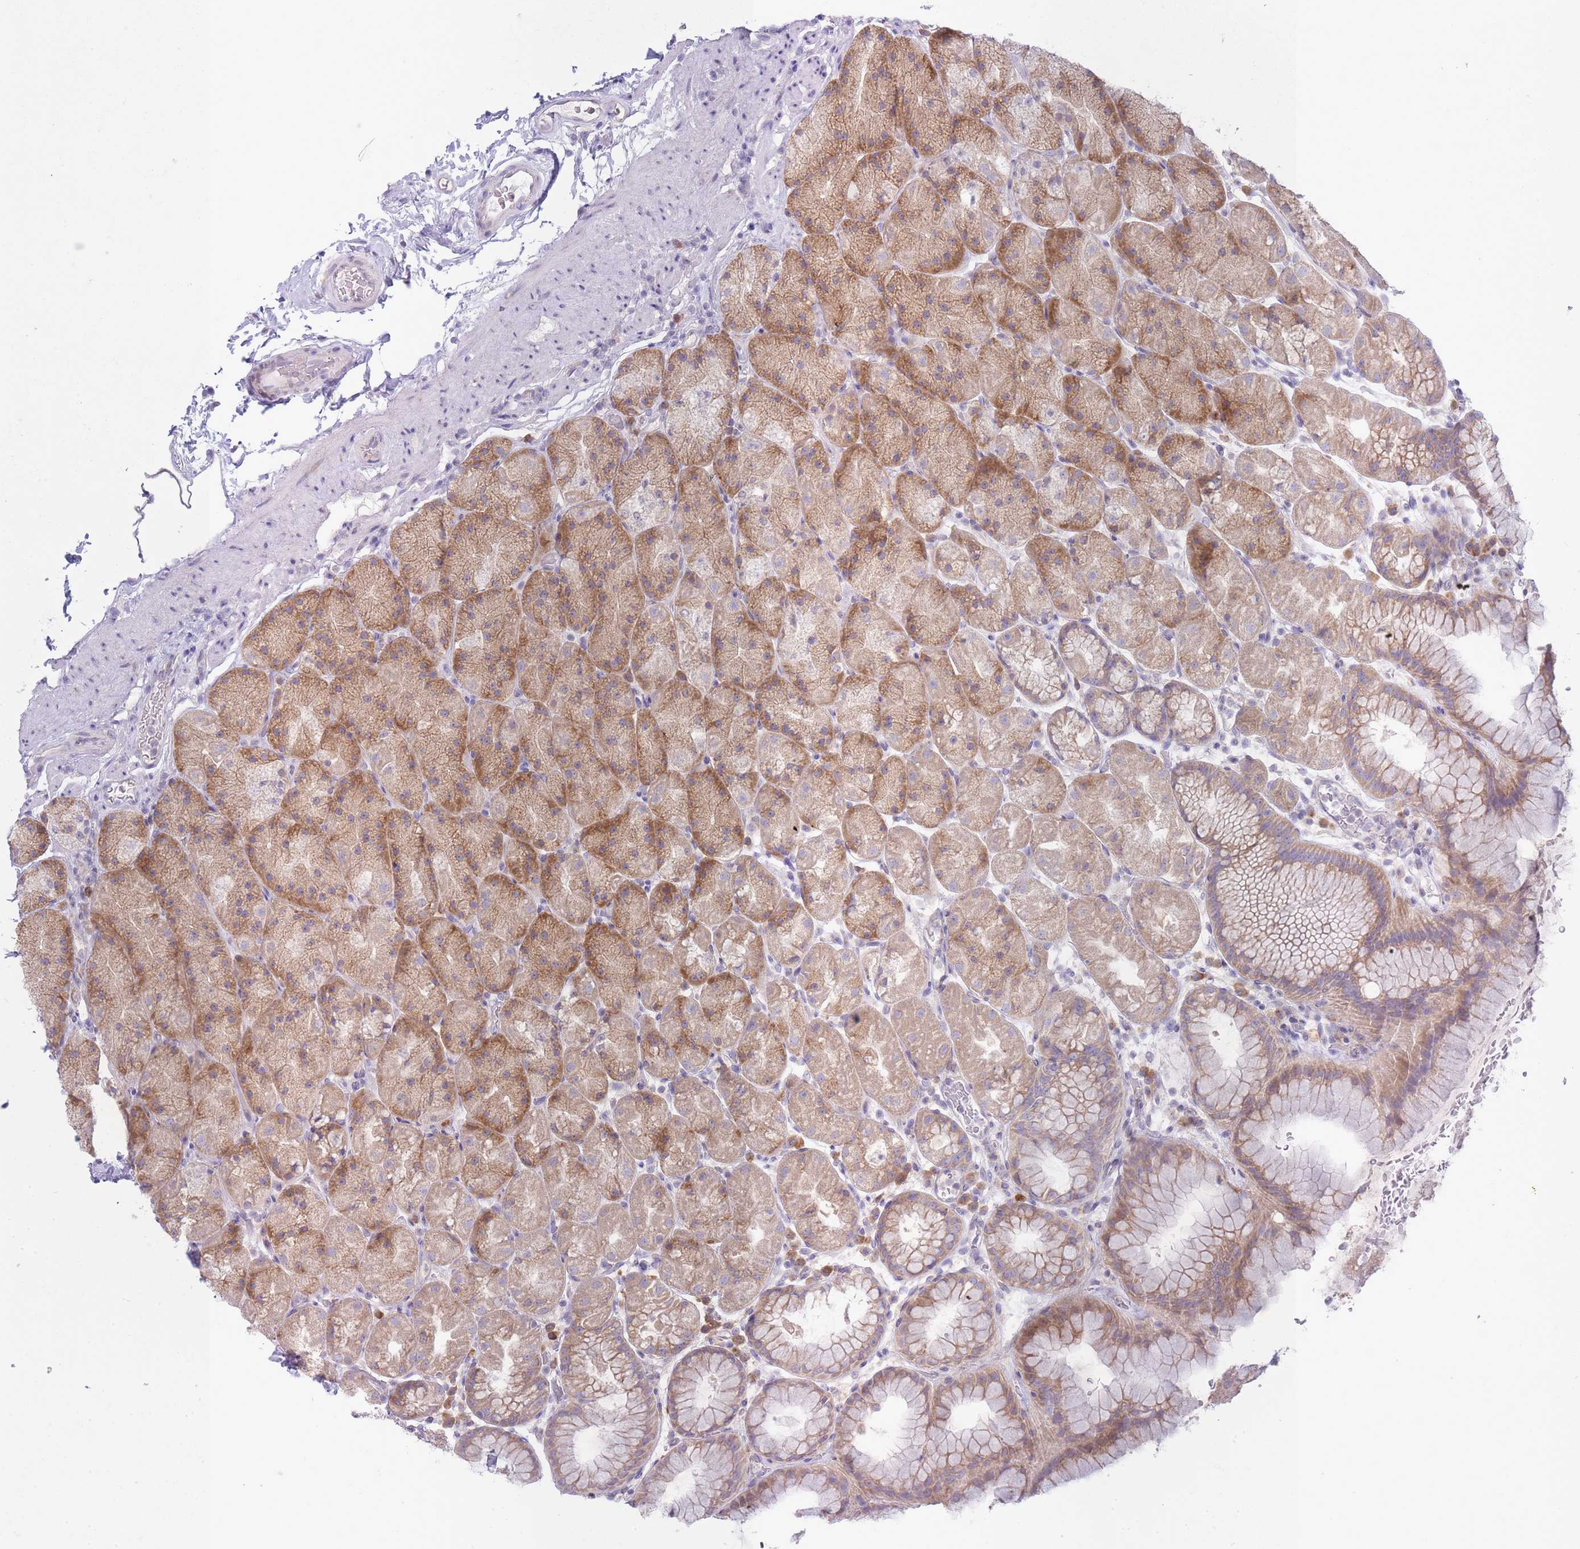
{"staining": {"intensity": "moderate", "quantity": ">75%", "location": "cytoplasmic/membranous"}, "tissue": "stomach", "cell_type": "Glandular cells", "image_type": "normal", "snomed": [{"axis": "morphology", "description": "Normal tissue, NOS"}, {"axis": "topography", "description": "Stomach, upper"}, {"axis": "topography", "description": "Stomach, lower"}], "caption": "The photomicrograph exhibits immunohistochemical staining of normal stomach. There is moderate cytoplasmic/membranous expression is present in approximately >75% of glandular cells. (DAB (3,3'-diaminobenzidine) IHC, brown staining for protein, blue staining for nuclei).", "gene": "OR5L1", "patient": {"sex": "male", "age": 67}}